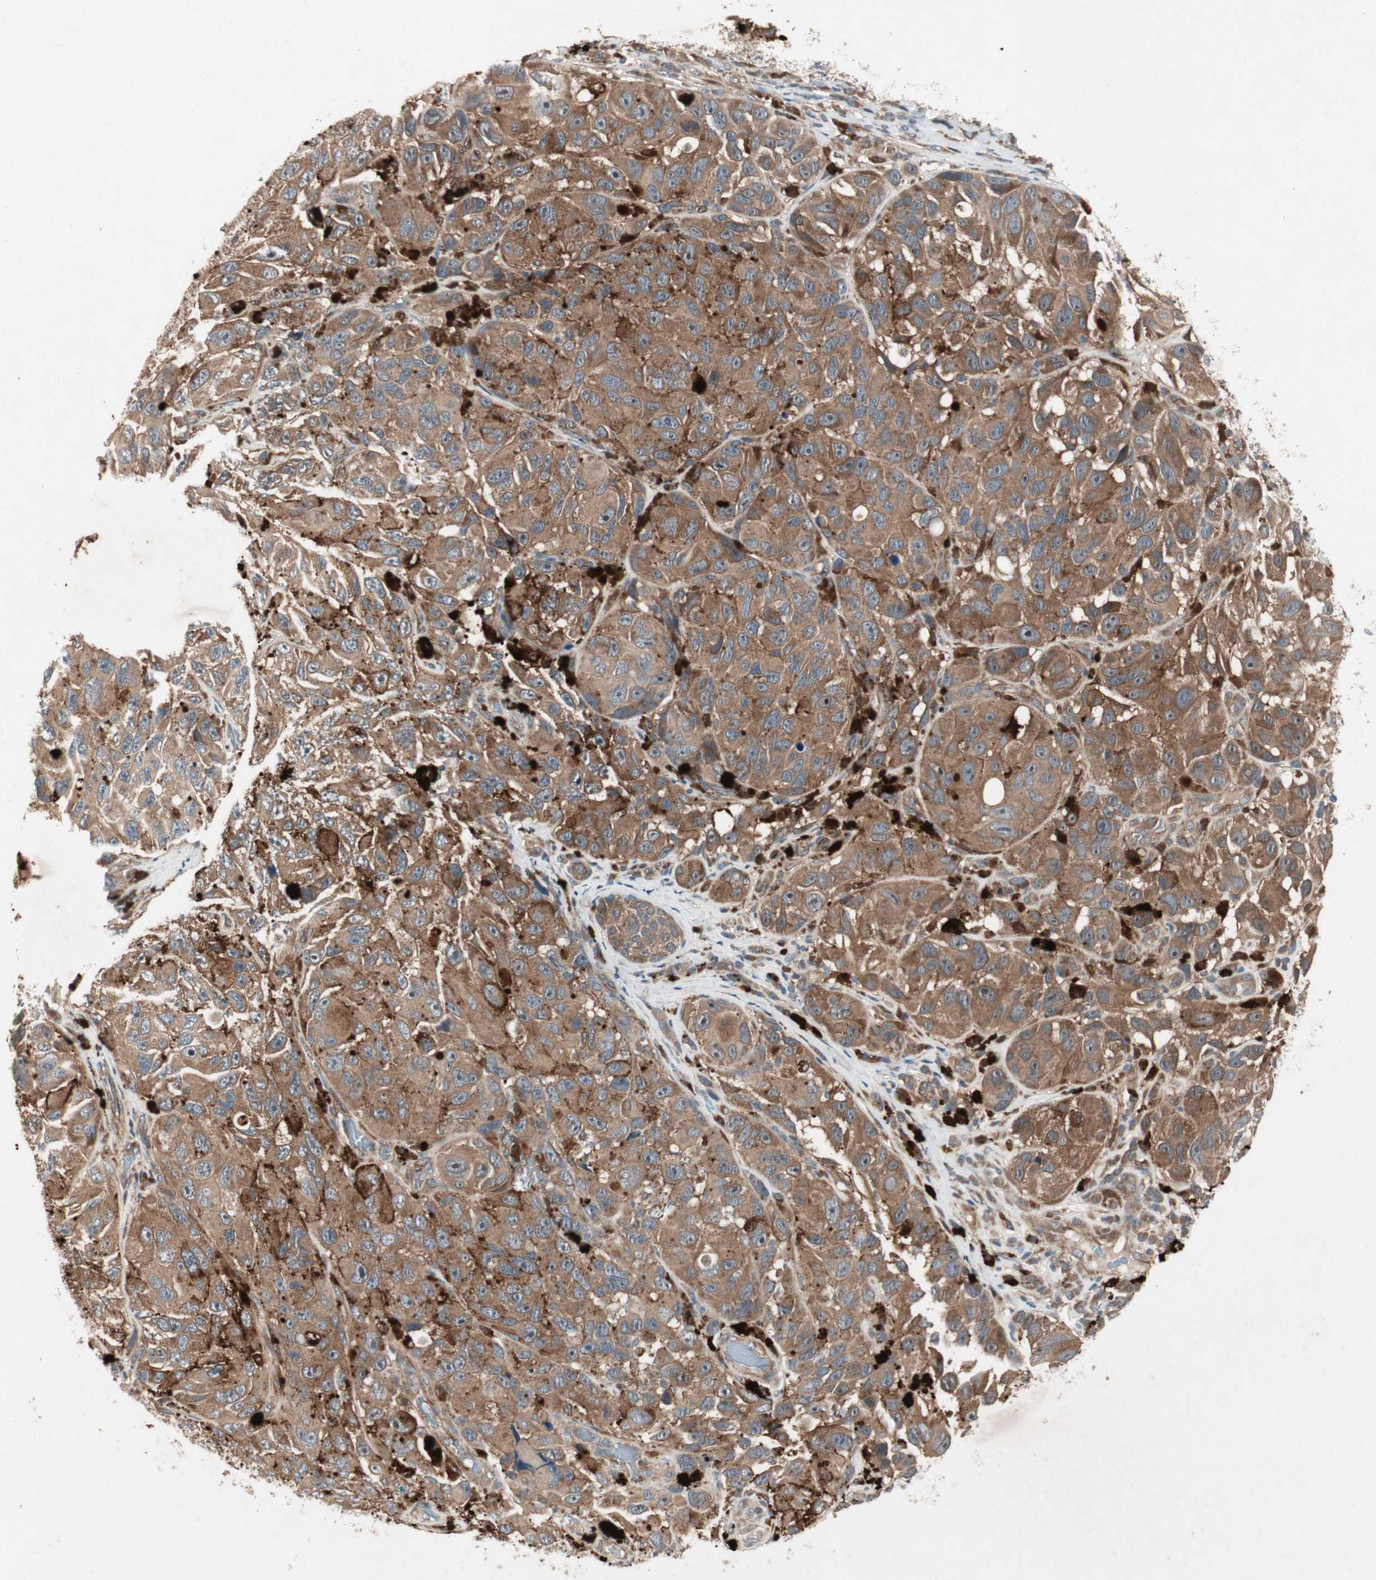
{"staining": {"intensity": "moderate", "quantity": "25%-75%", "location": "cytoplasmic/membranous"}, "tissue": "melanoma", "cell_type": "Tumor cells", "image_type": "cancer", "snomed": [{"axis": "morphology", "description": "Malignant melanoma, NOS"}, {"axis": "topography", "description": "Skin"}], "caption": "Moderate cytoplasmic/membranous expression for a protein is identified in approximately 25%-75% of tumor cells of malignant melanoma using immunohistochemistry.", "gene": "SDSL", "patient": {"sex": "female", "age": 73}}